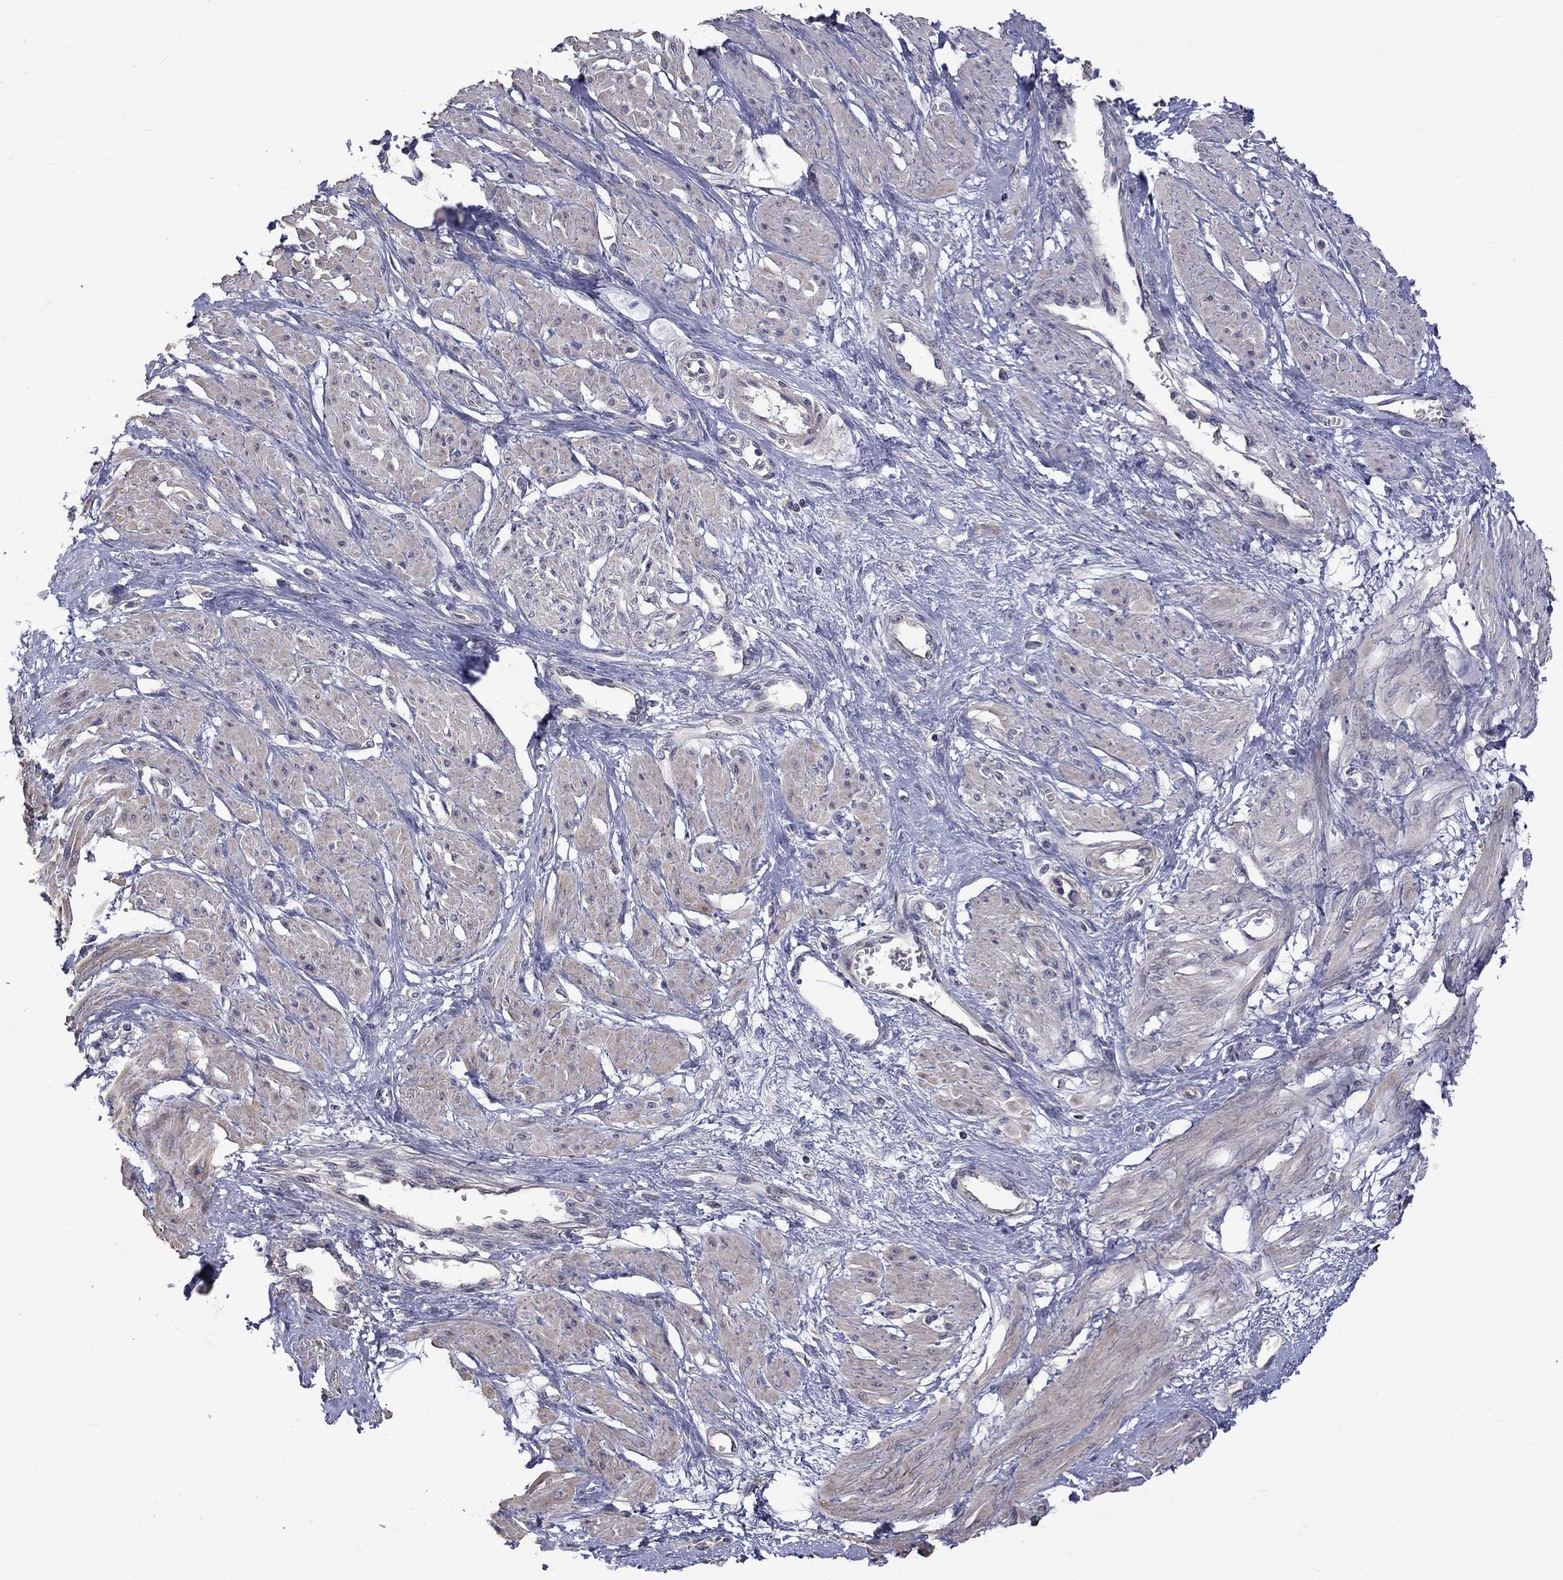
{"staining": {"intensity": "weak", "quantity": "25%-75%", "location": "cytoplasmic/membranous"}, "tissue": "smooth muscle", "cell_type": "Smooth muscle cells", "image_type": "normal", "snomed": [{"axis": "morphology", "description": "Normal tissue, NOS"}, {"axis": "topography", "description": "Smooth muscle"}, {"axis": "topography", "description": "Uterus"}], "caption": "Immunohistochemistry (IHC) (DAB) staining of benign human smooth muscle exhibits weak cytoplasmic/membranous protein staining in about 25%-75% of smooth muscle cells. Using DAB (3,3'-diaminobenzidine) (brown) and hematoxylin (blue) stains, captured at high magnification using brightfield microscopy.", "gene": "SLC39A14", "patient": {"sex": "female", "age": 39}}